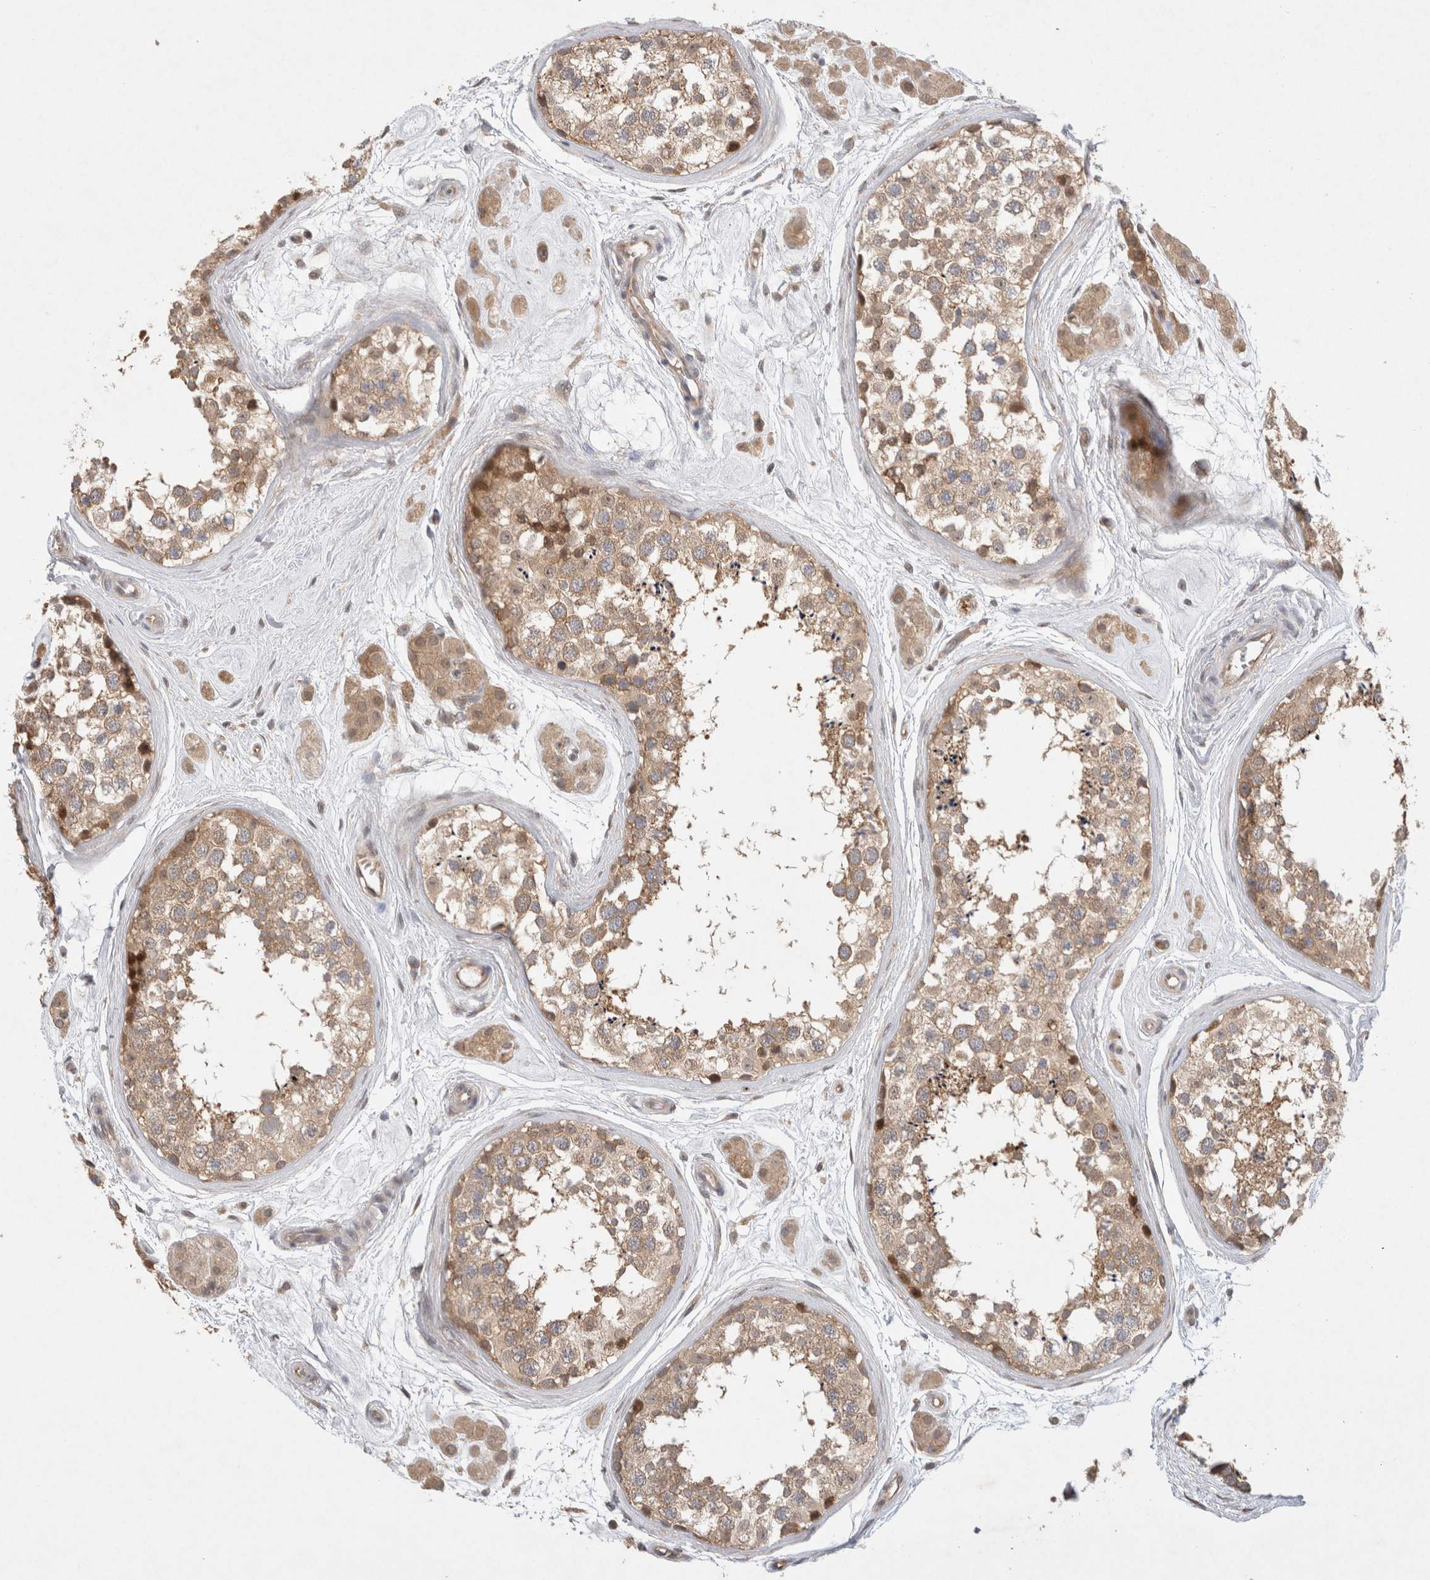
{"staining": {"intensity": "moderate", "quantity": ">75%", "location": "cytoplasmic/membranous"}, "tissue": "testis", "cell_type": "Cells in seminiferous ducts", "image_type": "normal", "snomed": [{"axis": "morphology", "description": "Normal tissue, NOS"}, {"axis": "topography", "description": "Testis"}], "caption": "IHC of unremarkable human testis displays medium levels of moderate cytoplasmic/membranous staining in approximately >75% of cells in seminiferous ducts.", "gene": "EIF3E", "patient": {"sex": "male", "age": 56}}